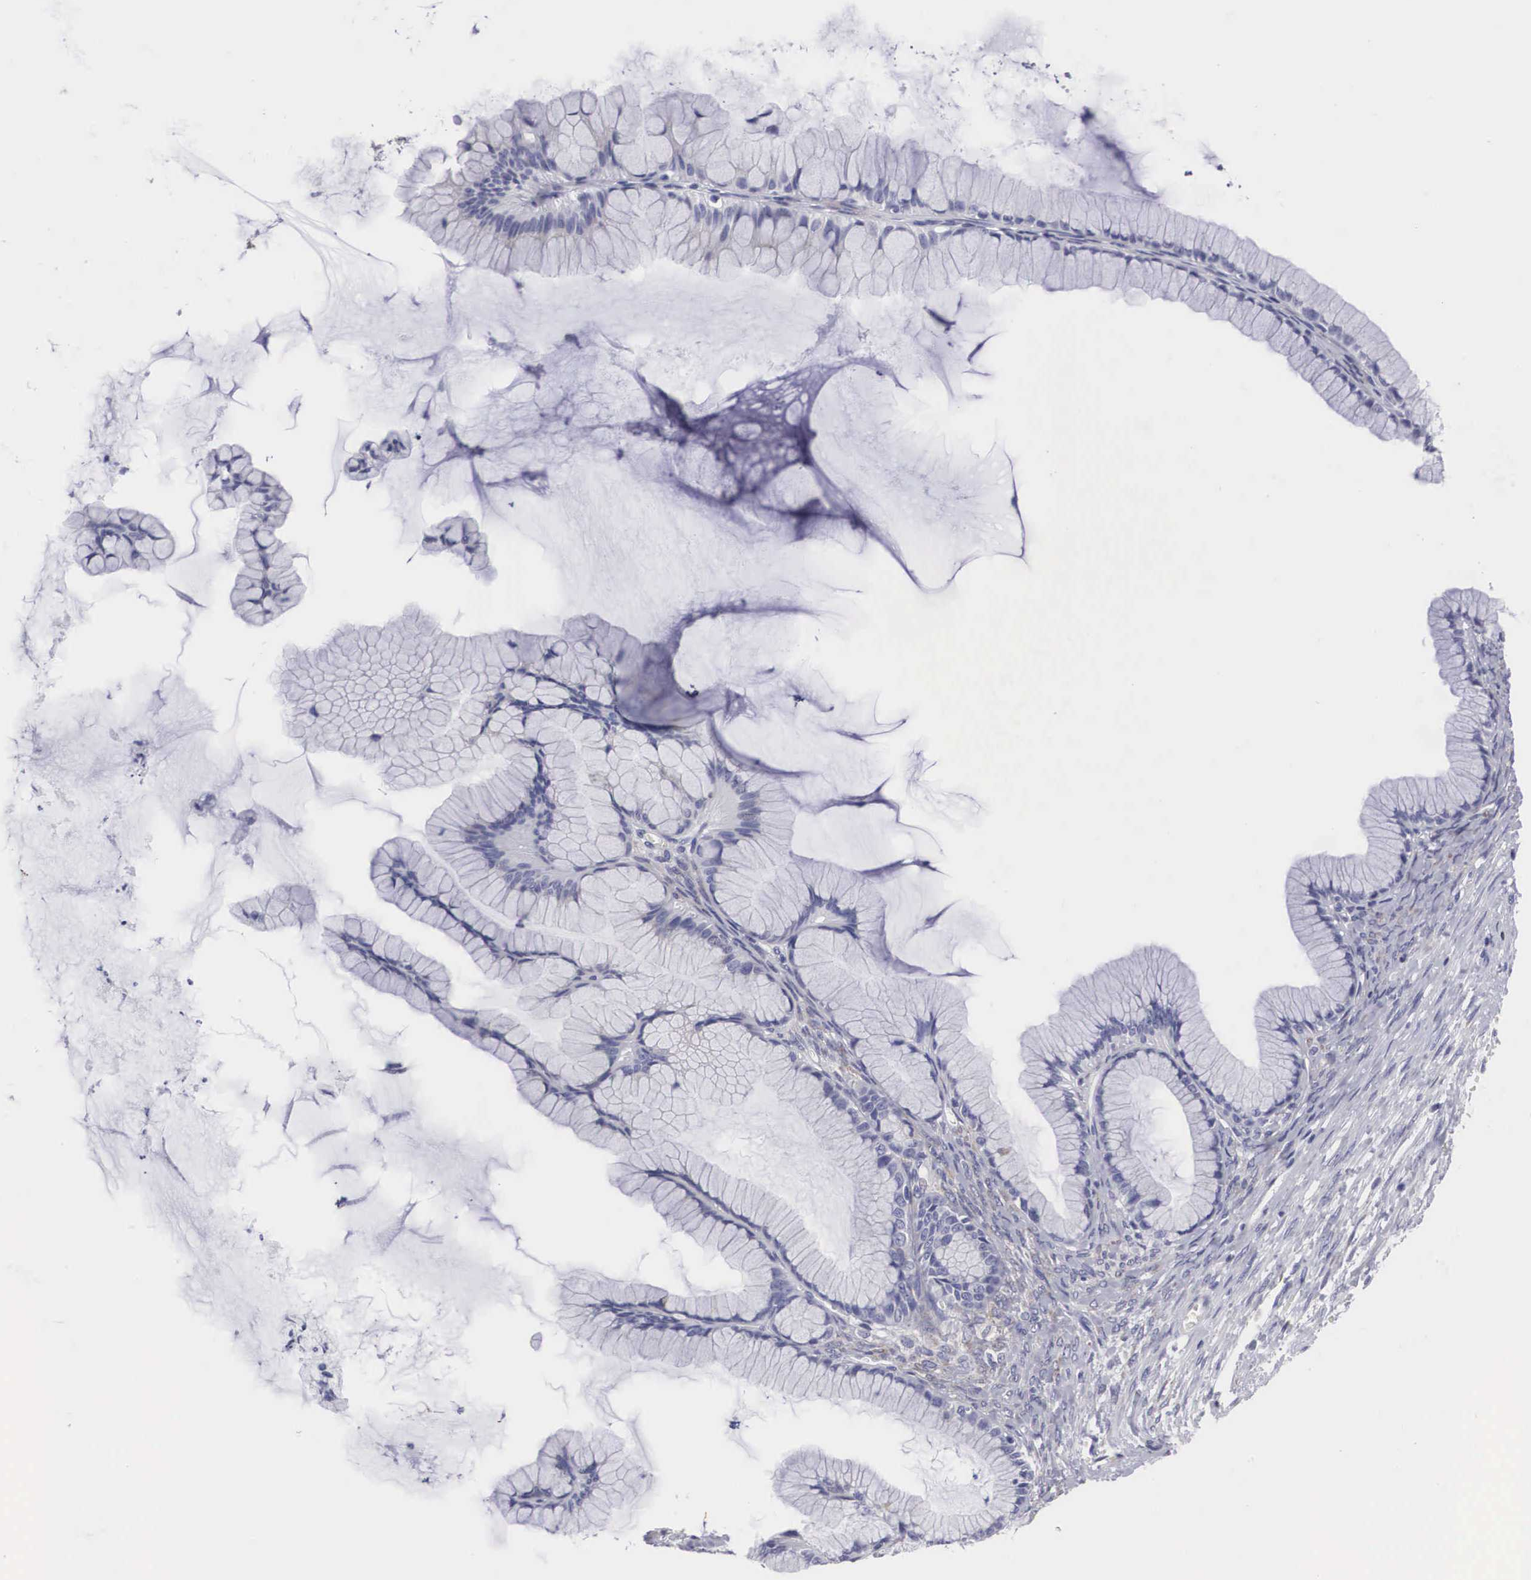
{"staining": {"intensity": "negative", "quantity": "none", "location": "none"}, "tissue": "ovarian cancer", "cell_type": "Tumor cells", "image_type": "cancer", "snomed": [{"axis": "morphology", "description": "Cystadenocarcinoma, mucinous, NOS"}, {"axis": "topography", "description": "Ovary"}], "caption": "Immunohistochemistry of ovarian cancer (mucinous cystadenocarcinoma) demonstrates no positivity in tumor cells. (DAB immunohistochemistry (IHC) with hematoxylin counter stain).", "gene": "ARMCX3", "patient": {"sex": "female", "age": 41}}